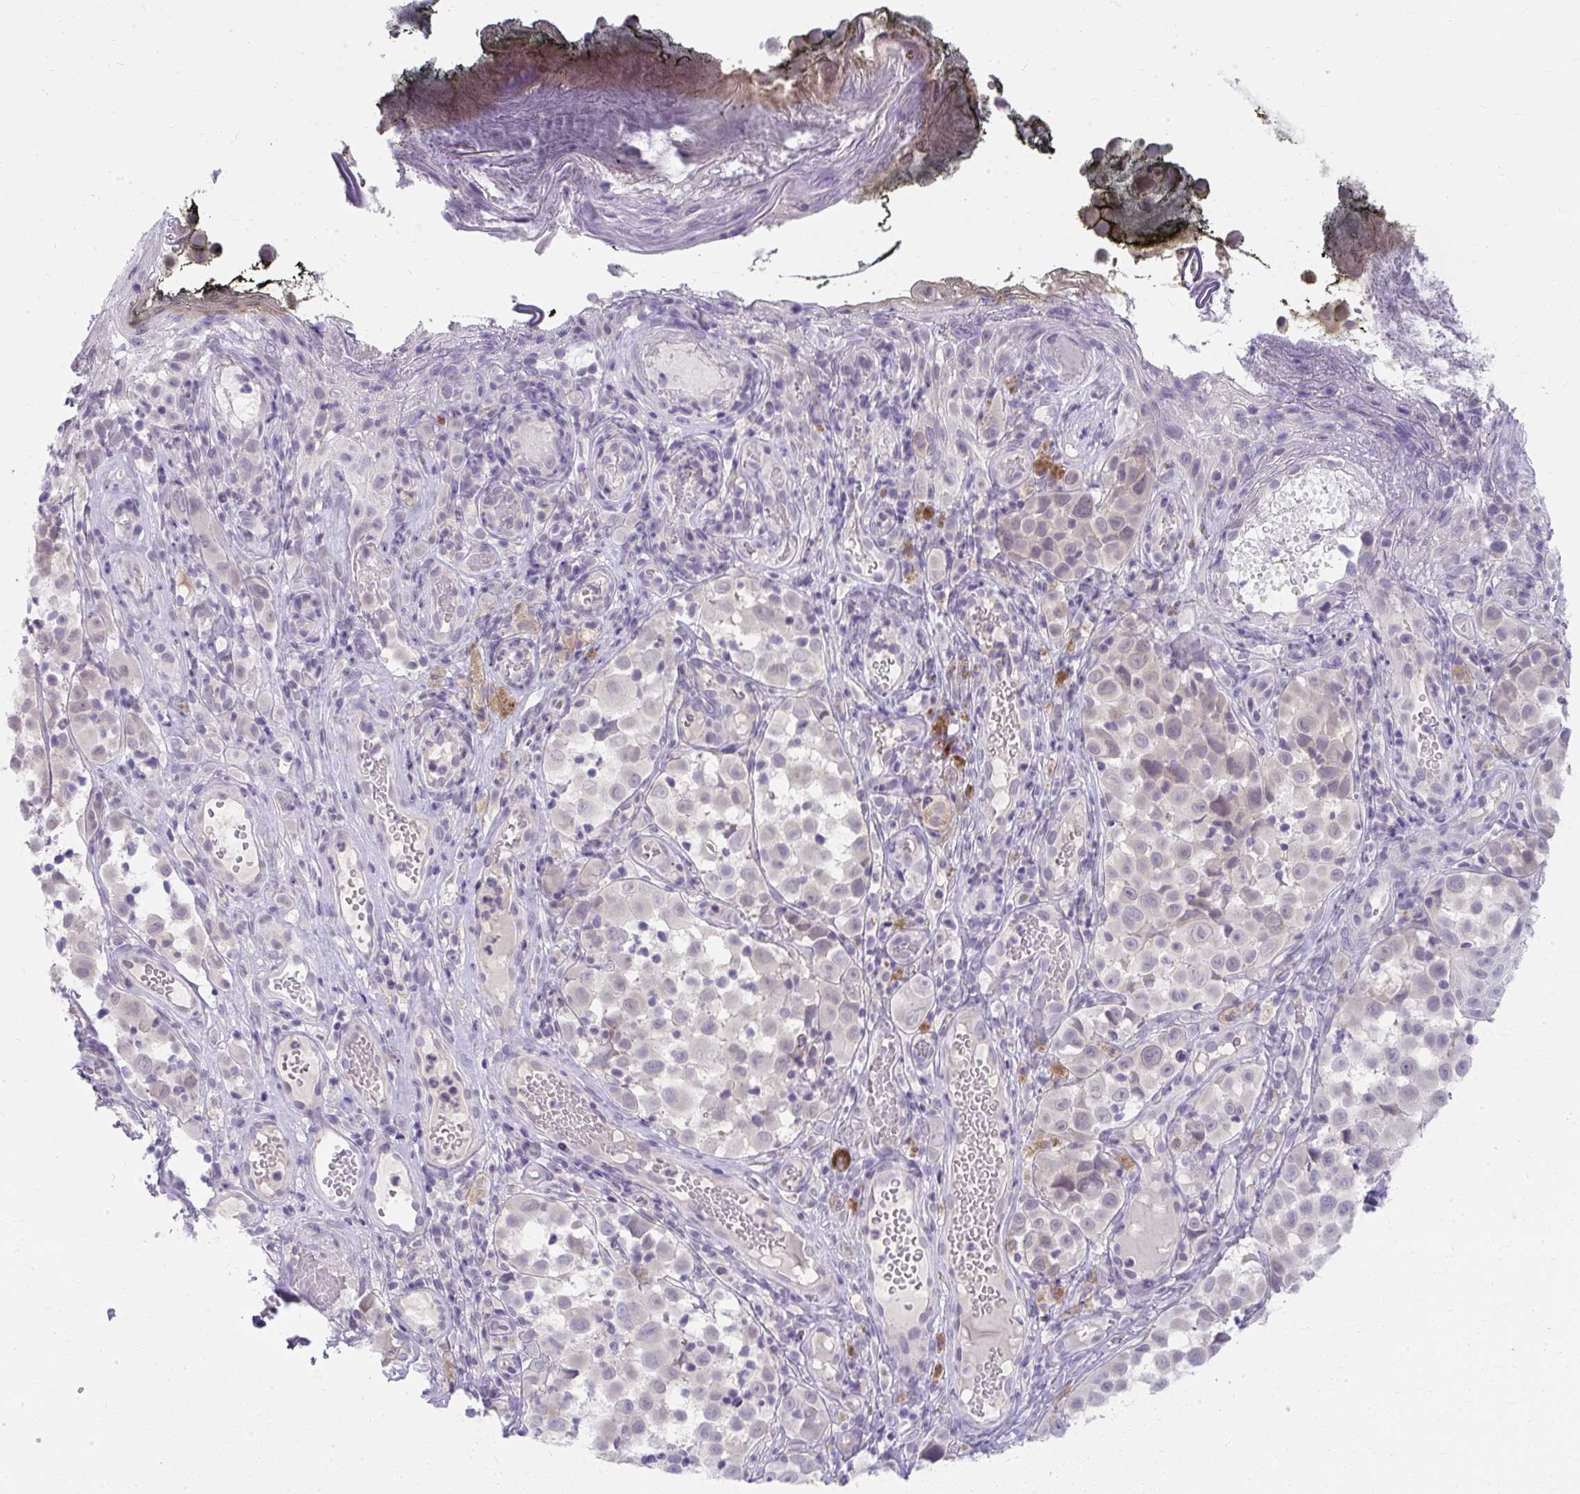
{"staining": {"intensity": "negative", "quantity": "none", "location": "none"}, "tissue": "melanoma", "cell_type": "Tumor cells", "image_type": "cancer", "snomed": [{"axis": "morphology", "description": "Malignant melanoma, NOS"}, {"axis": "topography", "description": "Skin"}], "caption": "A histopathology image of melanoma stained for a protein exhibits no brown staining in tumor cells.", "gene": "UGT3A2", "patient": {"sex": "male", "age": 64}}